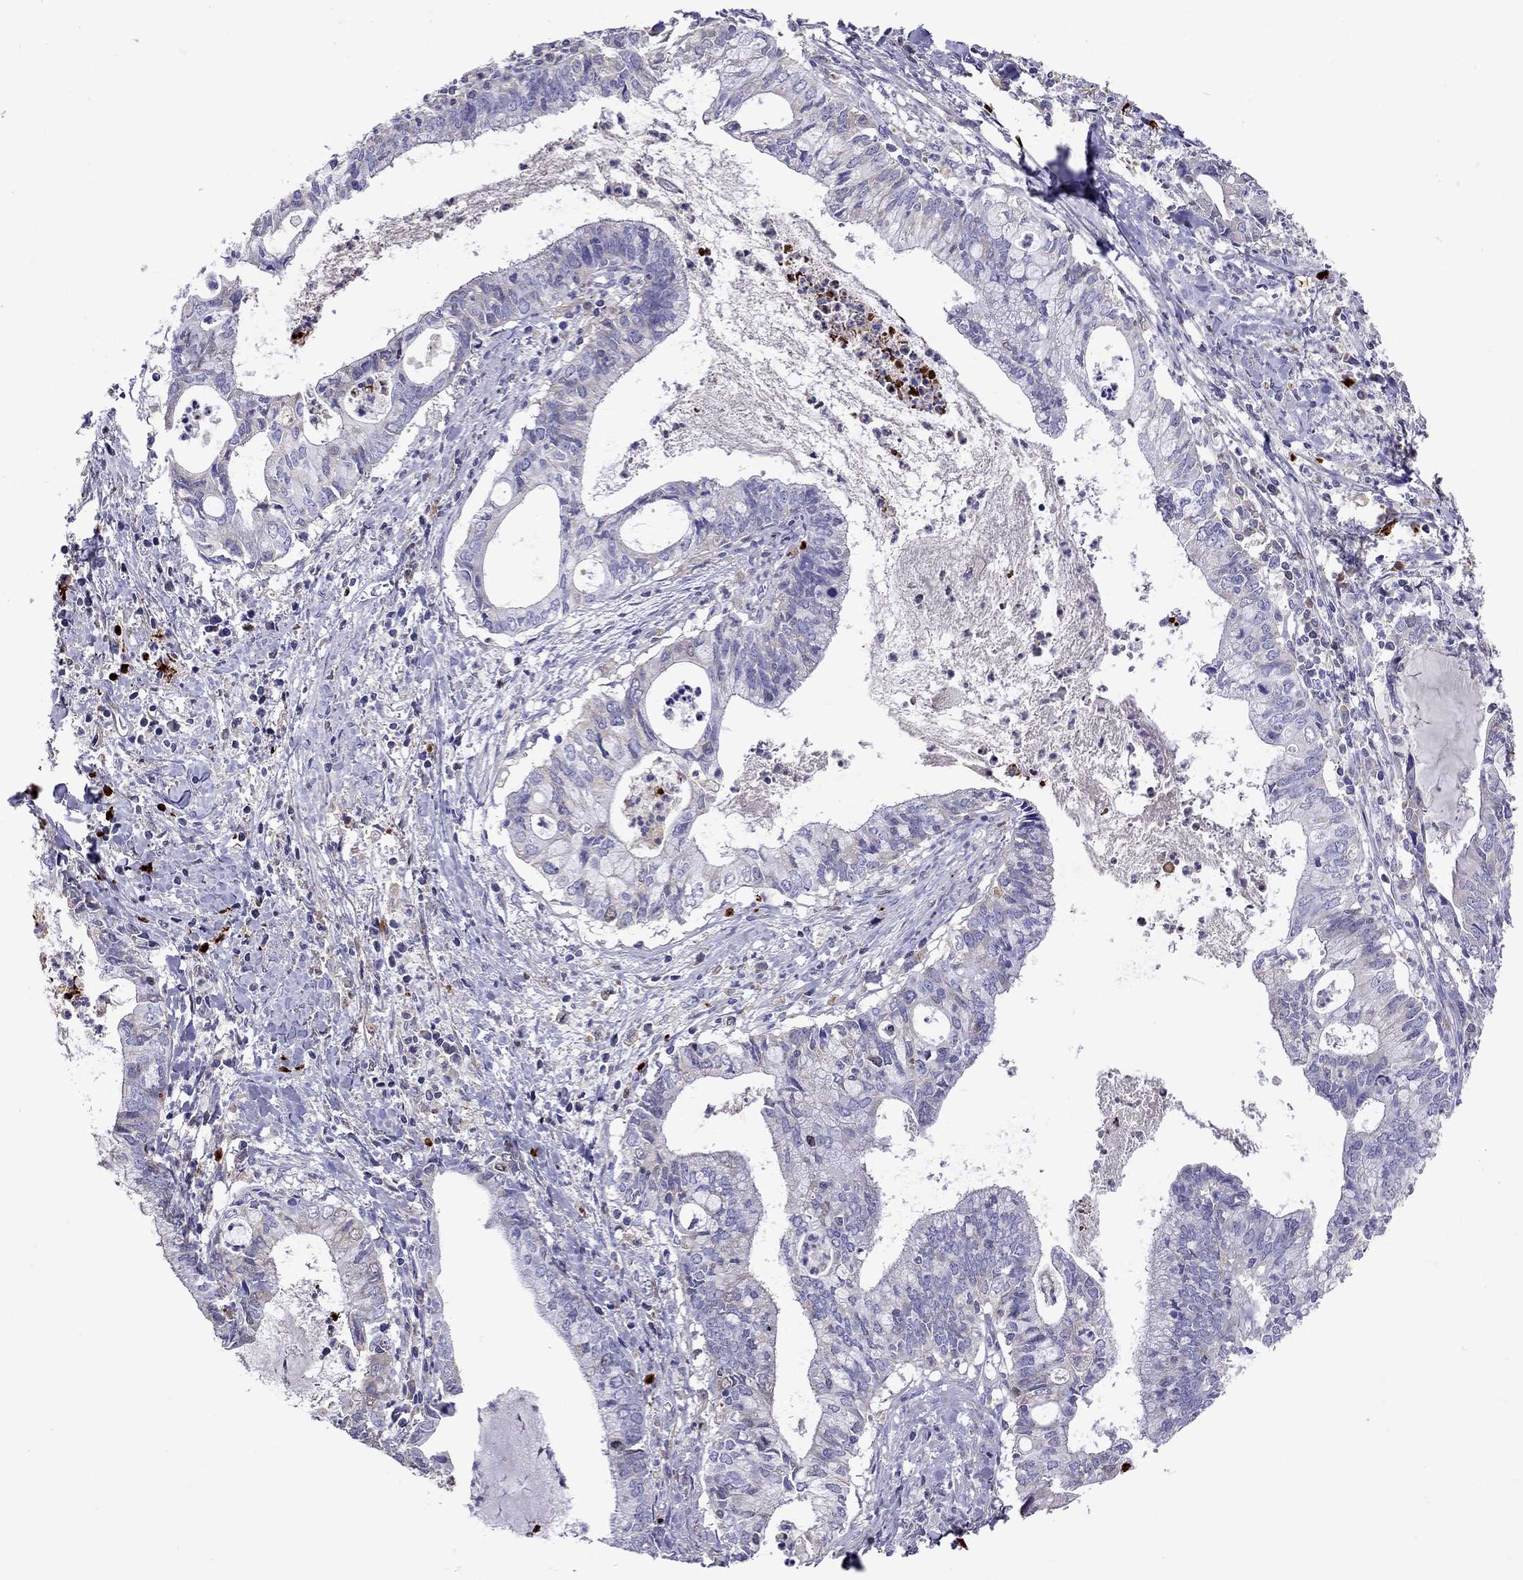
{"staining": {"intensity": "negative", "quantity": "none", "location": "none"}, "tissue": "cervical cancer", "cell_type": "Tumor cells", "image_type": "cancer", "snomed": [{"axis": "morphology", "description": "Adenocarcinoma, NOS"}, {"axis": "topography", "description": "Cervix"}], "caption": "This is an IHC micrograph of cervical cancer. There is no staining in tumor cells.", "gene": "SERPINA3", "patient": {"sex": "female", "age": 42}}